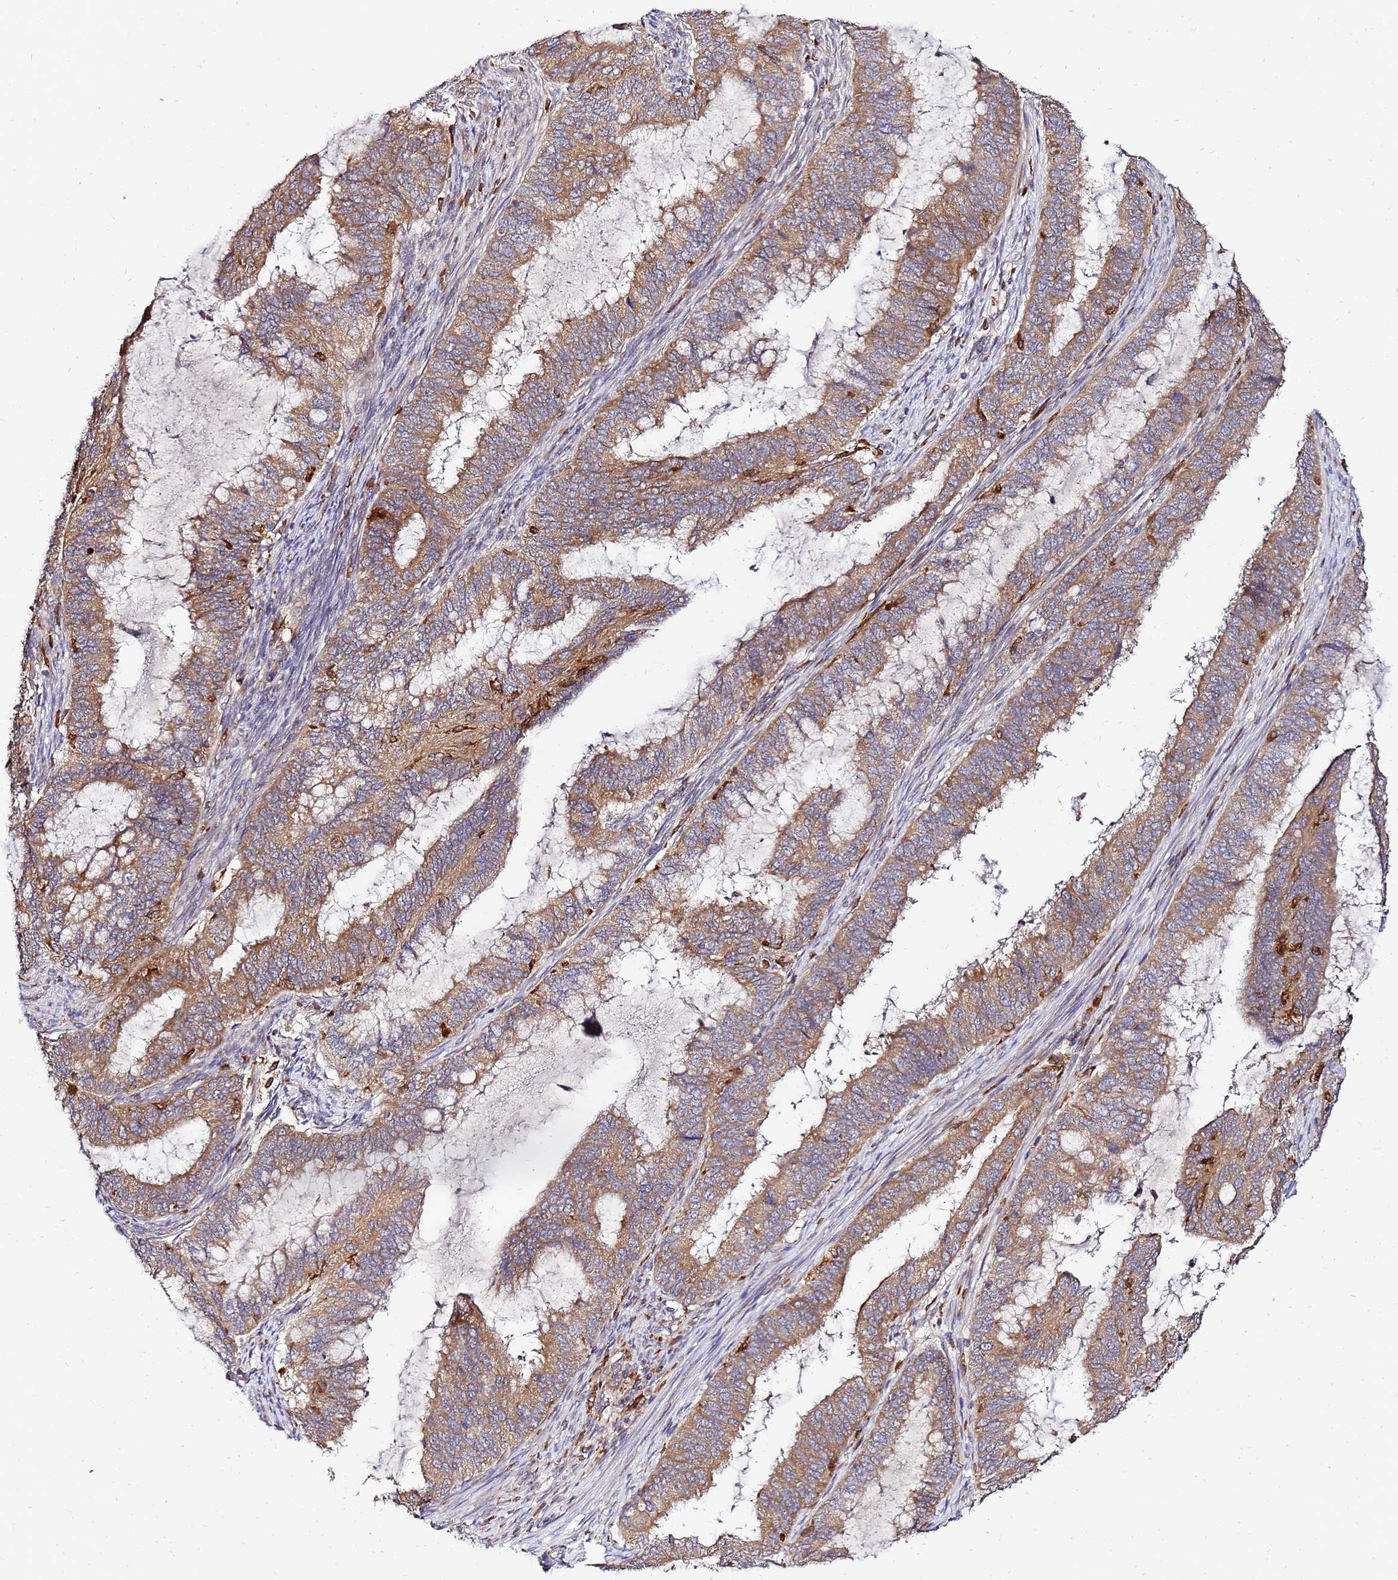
{"staining": {"intensity": "moderate", "quantity": ">75%", "location": "cytoplasmic/membranous"}, "tissue": "endometrial cancer", "cell_type": "Tumor cells", "image_type": "cancer", "snomed": [{"axis": "morphology", "description": "Adenocarcinoma, NOS"}, {"axis": "topography", "description": "Endometrium"}], "caption": "Endometrial cancer (adenocarcinoma) stained with a protein marker displays moderate staining in tumor cells.", "gene": "ADPGK", "patient": {"sex": "female", "age": 51}}